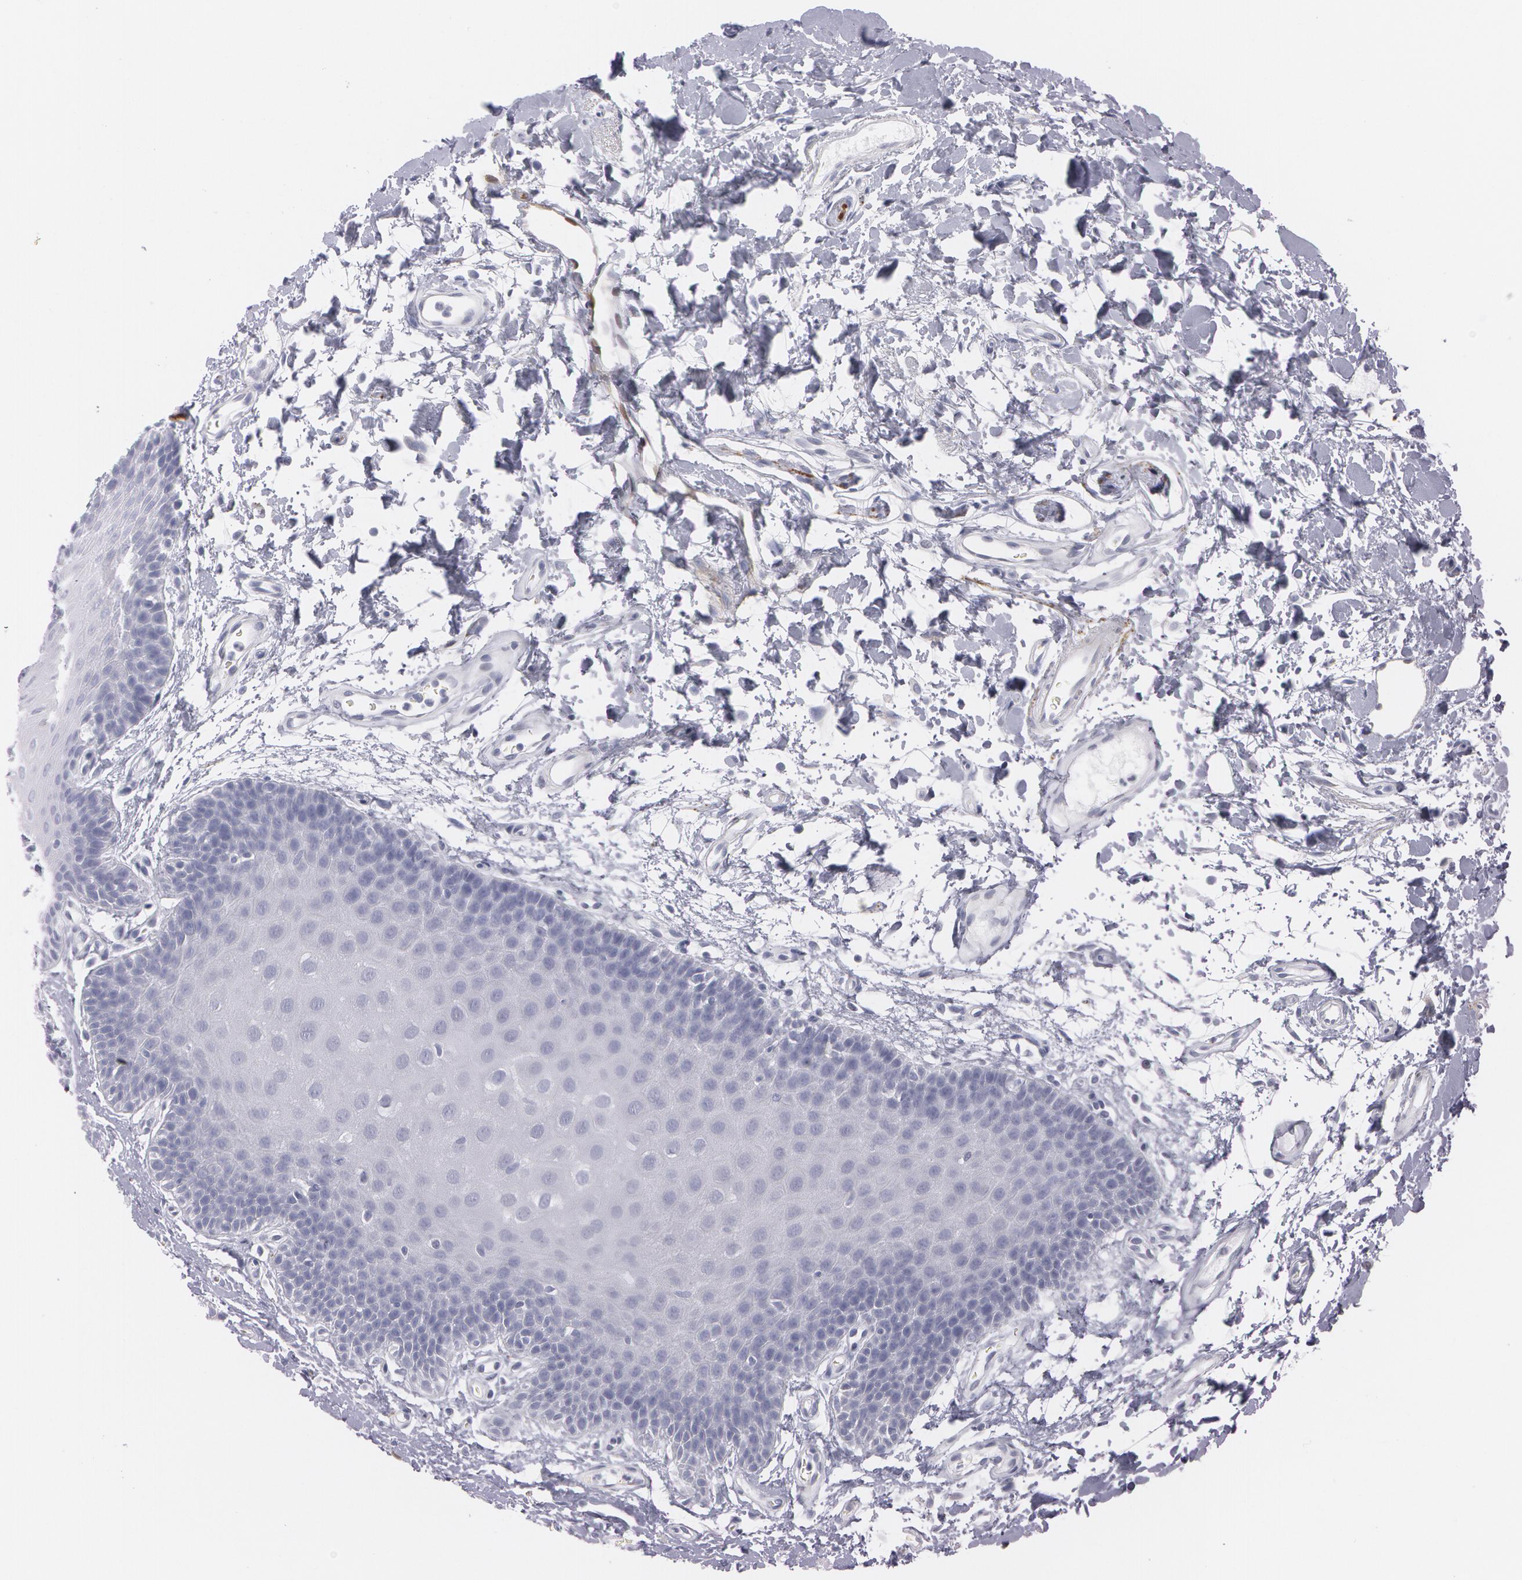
{"staining": {"intensity": "negative", "quantity": "none", "location": "none"}, "tissue": "oral mucosa", "cell_type": "Squamous epithelial cells", "image_type": "normal", "snomed": [{"axis": "morphology", "description": "Normal tissue, NOS"}, {"axis": "topography", "description": "Oral tissue"}], "caption": "Normal oral mucosa was stained to show a protein in brown. There is no significant staining in squamous epithelial cells. (DAB (3,3'-diaminobenzidine) IHC, high magnification).", "gene": "SNCG", "patient": {"sex": "male", "age": 62}}